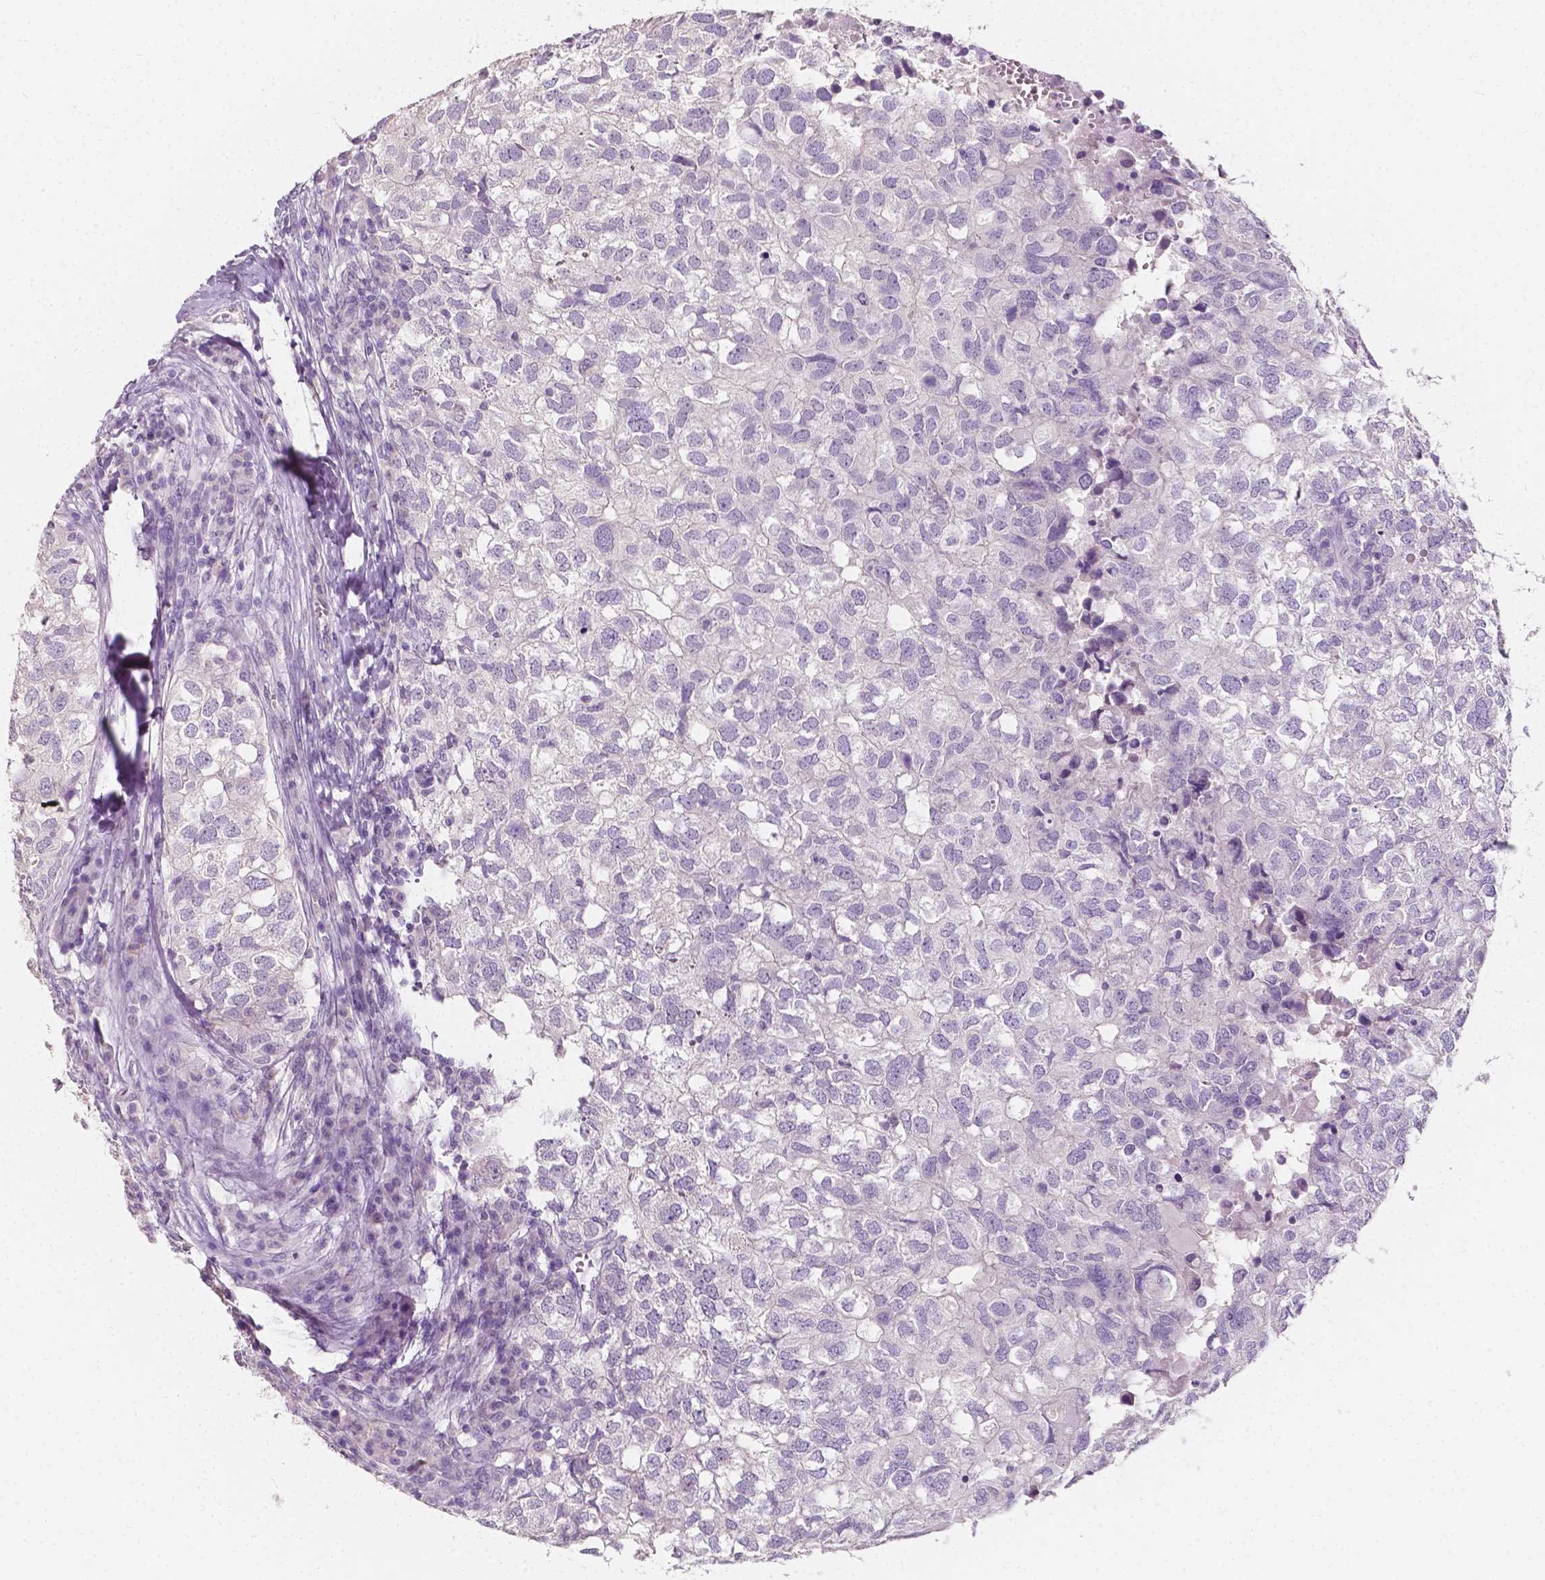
{"staining": {"intensity": "negative", "quantity": "none", "location": "none"}, "tissue": "breast cancer", "cell_type": "Tumor cells", "image_type": "cancer", "snomed": [{"axis": "morphology", "description": "Duct carcinoma"}, {"axis": "topography", "description": "Breast"}], "caption": "Immunohistochemistry (IHC) of breast cancer (intraductal carcinoma) displays no positivity in tumor cells. (Stains: DAB (3,3'-diaminobenzidine) immunohistochemistry with hematoxylin counter stain, Microscopy: brightfield microscopy at high magnification).", "gene": "TAL1", "patient": {"sex": "female", "age": 30}}